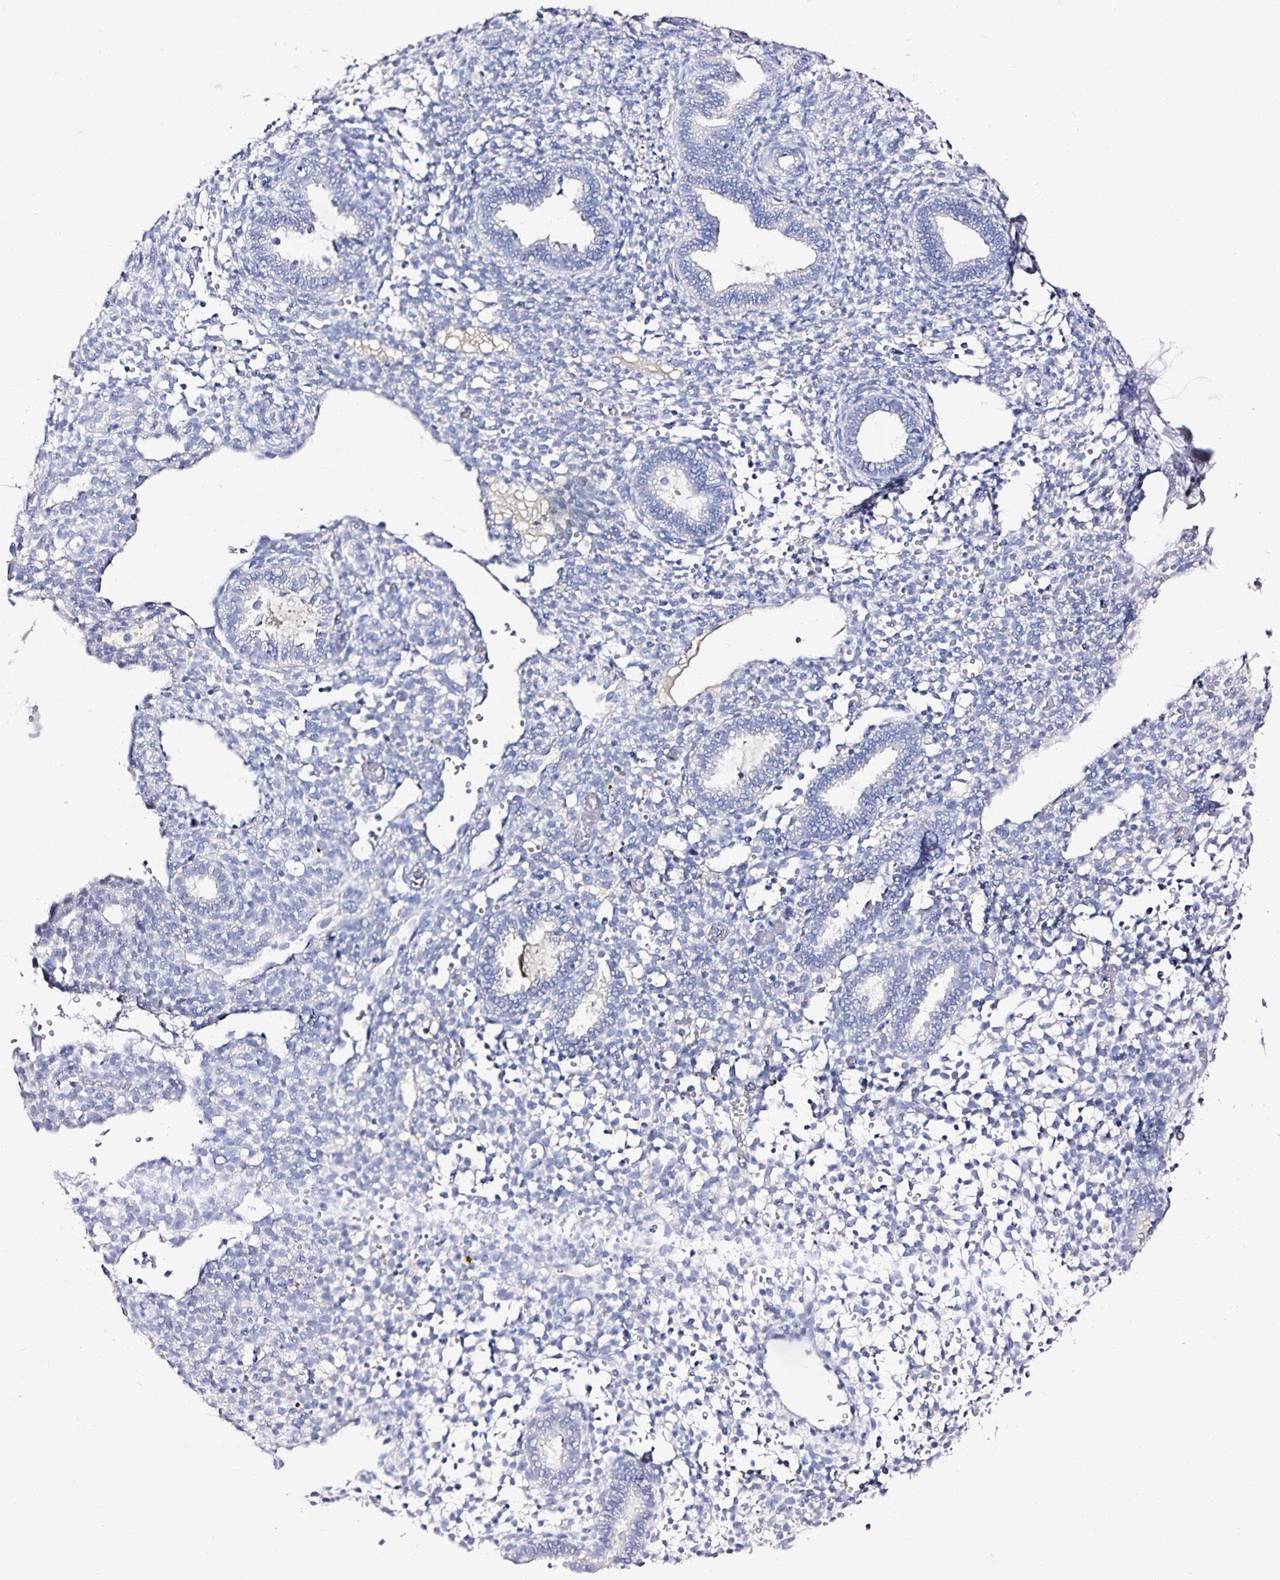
{"staining": {"intensity": "negative", "quantity": "none", "location": "none"}, "tissue": "endometrium", "cell_type": "Cells in endometrial stroma", "image_type": "normal", "snomed": [{"axis": "morphology", "description": "Normal tissue, NOS"}, {"axis": "topography", "description": "Endometrium"}], "caption": "This is an IHC photomicrograph of unremarkable endometrium. There is no positivity in cells in endometrial stroma.", "gene": "TTR", "patient": {"sex": "female", "age": 36}}